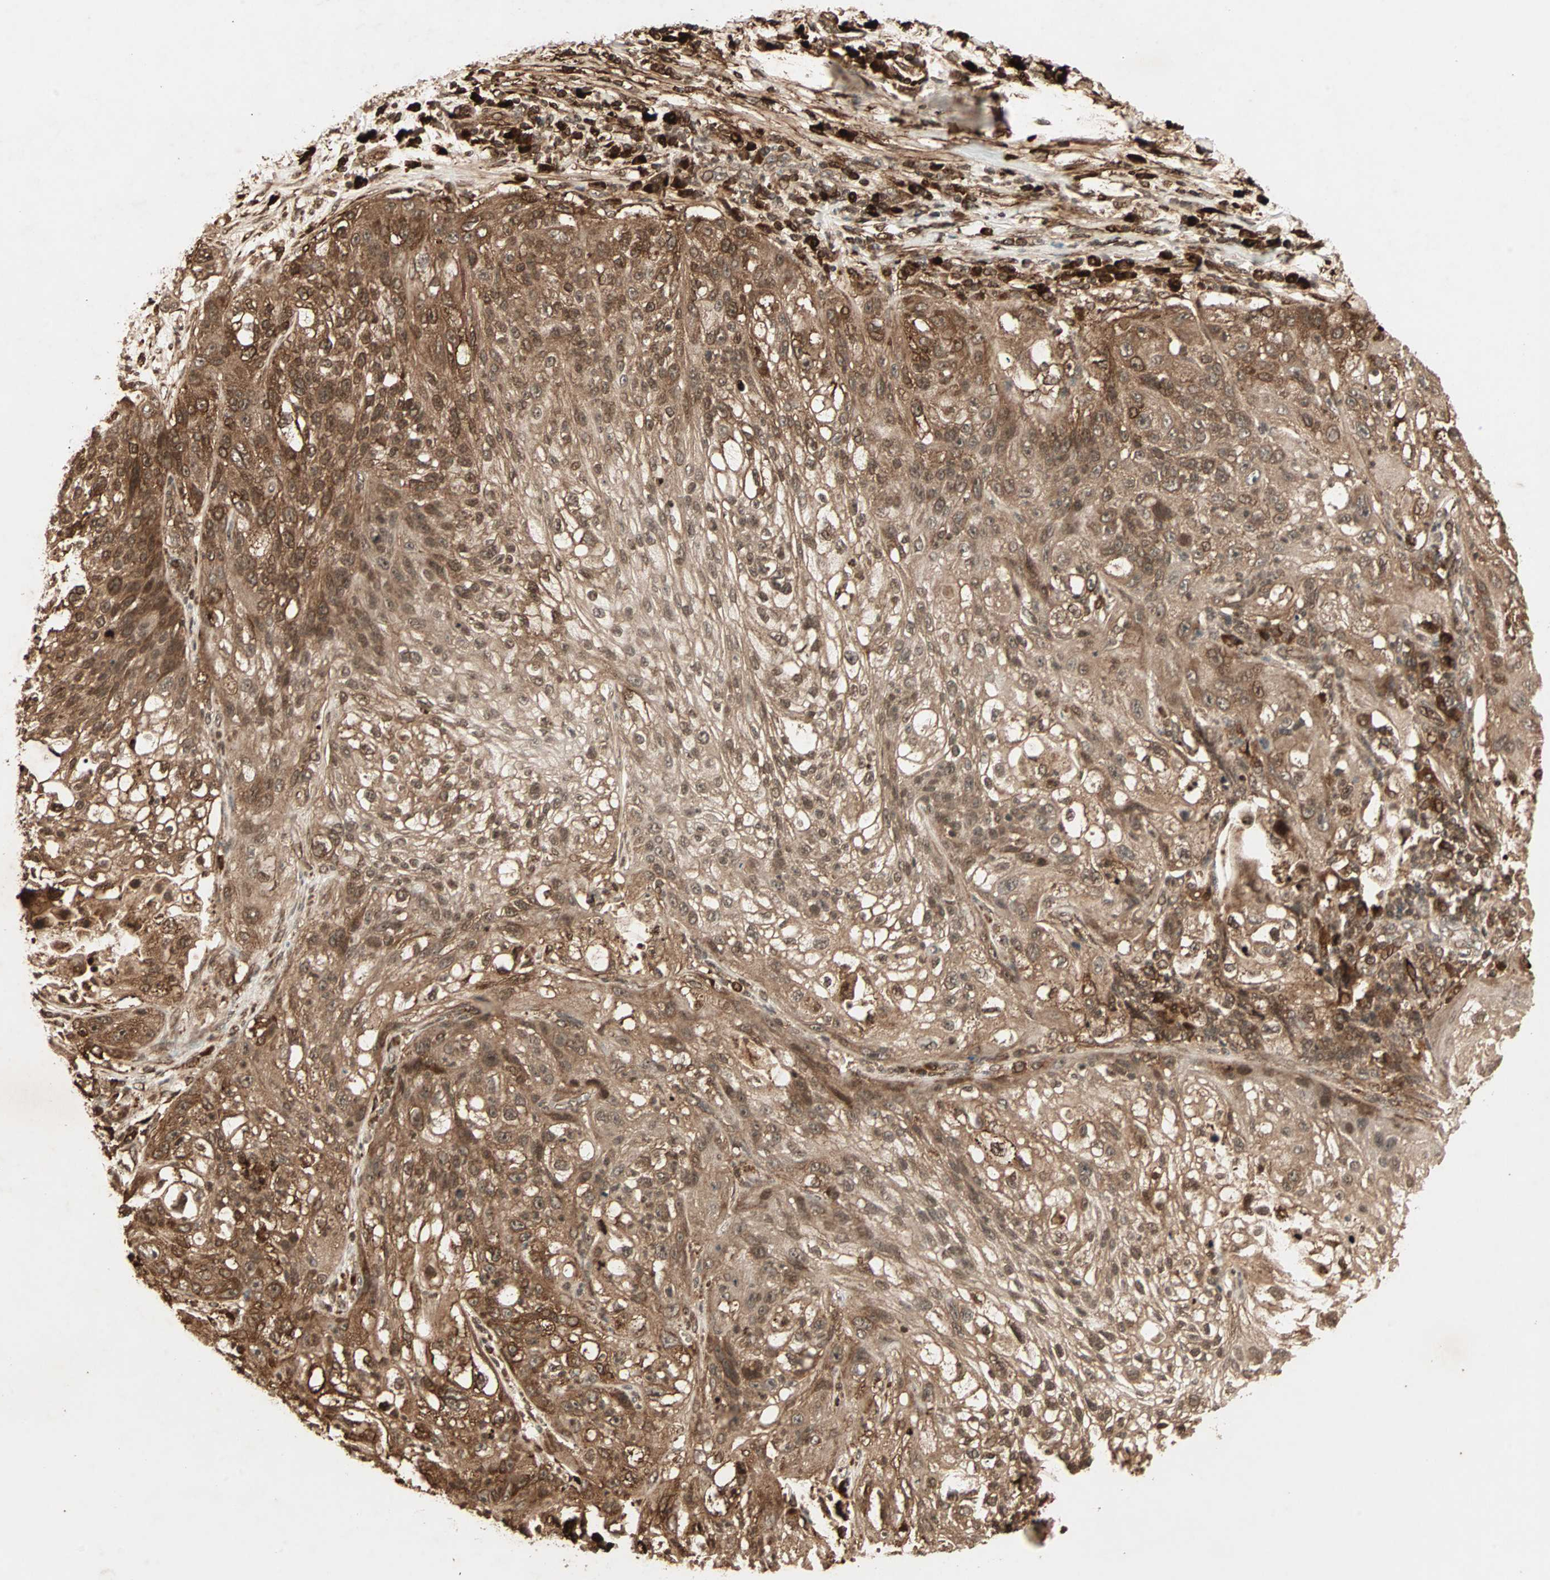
{"staining": {"intensity": "strong", "quantity": ">75%", "location": "cytoplasmic/membranous"}, "tissue": "lung cancer", "cell_type": "Tumor cells", "image_type": "cancer", "snomed": [{"axis": "morphology", "description": "Inflammation, NOS"}, {"axis": "morphology", "description": "Squamous cell carcinoma, NOS"}, {"axis": "topography", "description": "Lymph node"}, {"axis": "topography", "description": "Soft tissue"}, {"axis": "topography", "description": "Lung"}], "caption": "A high amount of strong cytoplasmic/membranous expression is identified in approximately >75% of tumor cells in lung cancer (squamous cell carcinoma) tissue. Nuclei are stained in blue.", "gene": "RFFL", "patient": {"sex": "male", "age": 66}}